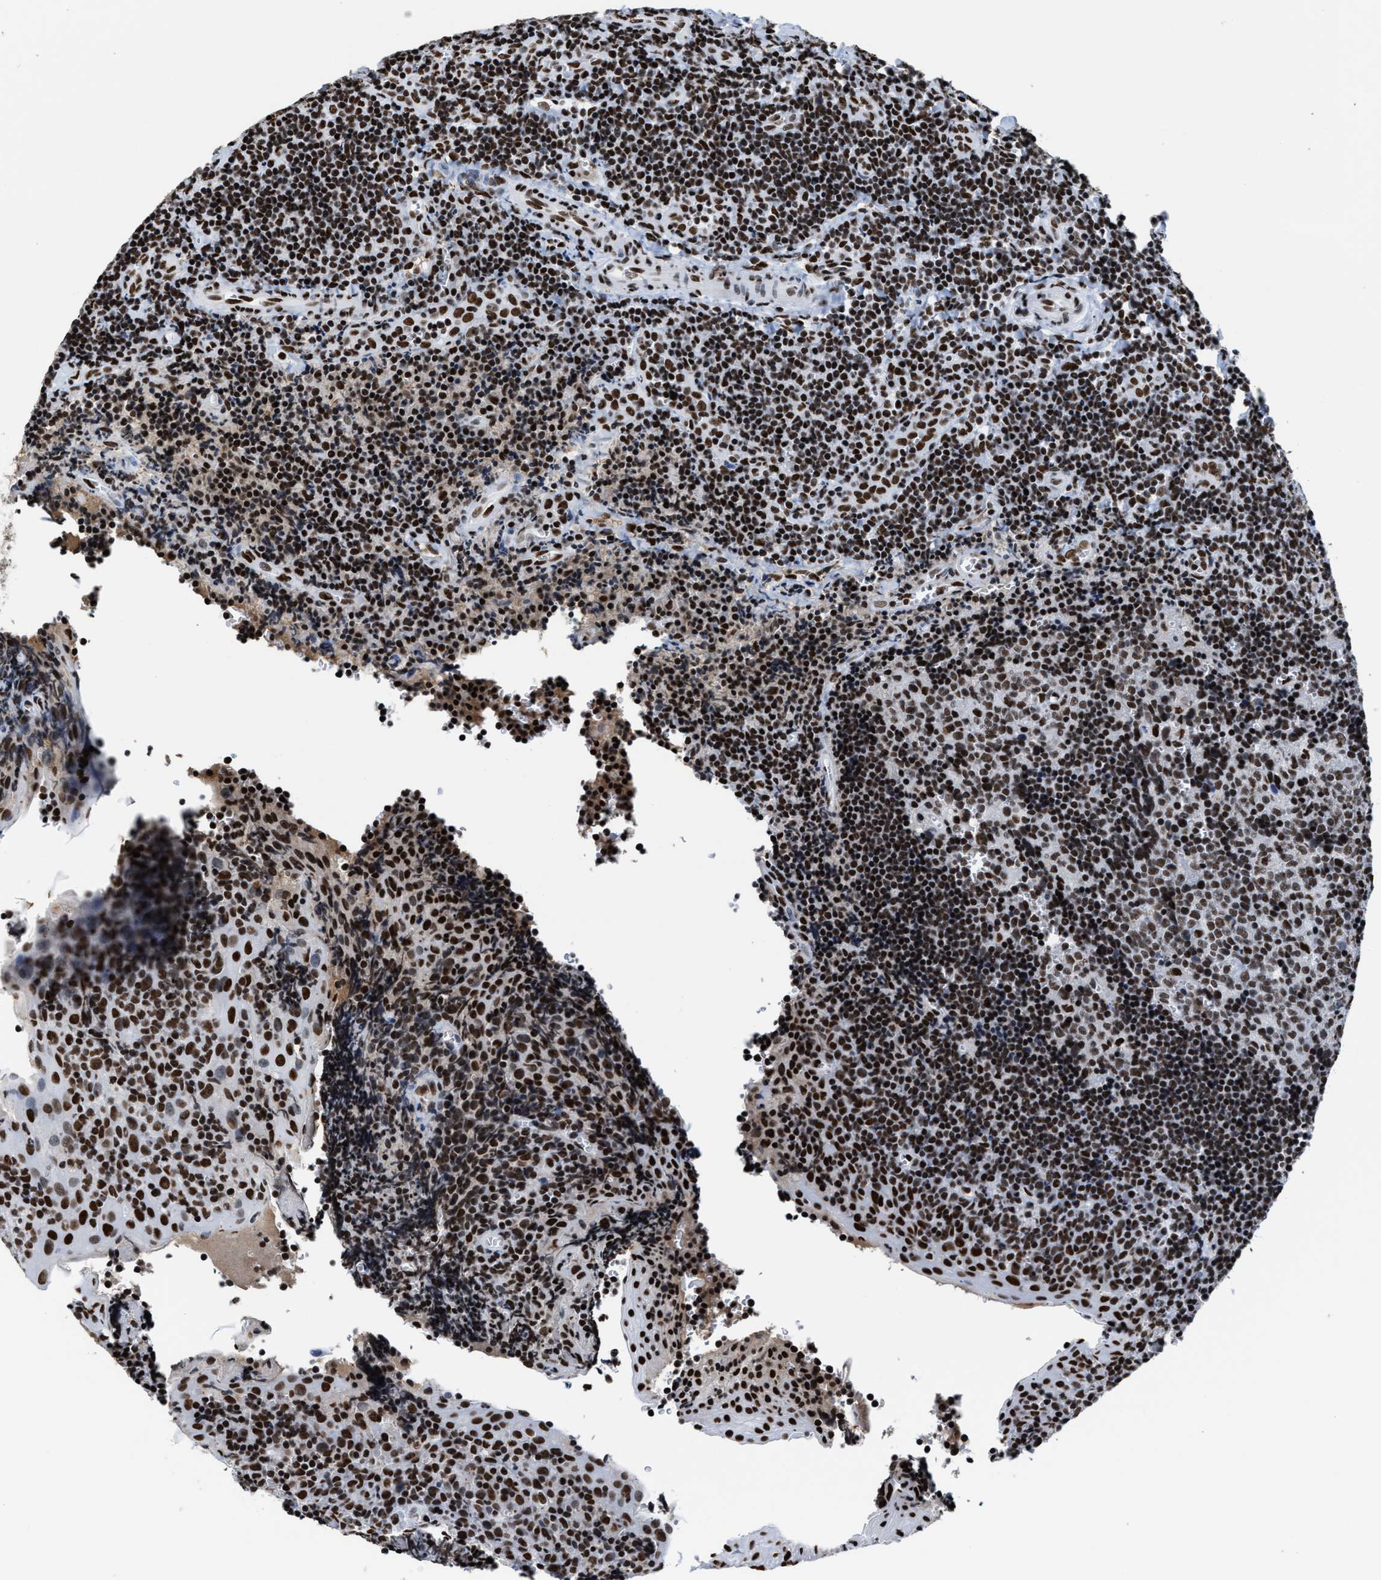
{"staining": {"intensity": "moderate", "quantity": ">75%", "location": "nuclear"}, "tissue": "tonsil", "cell_type": "Germinal center cells", "image_type": "normal", "snomed": [{"axis": "morphology", "description": "Normal tissue, NOS"}, {"axis": "morphology", "description": "Inflammation, NOS"}, {"axis": "topography", "description": "Tonsil"}], "caption": "DAB (3,3'-diaminobenzidine) immunohistochemical staining of unremarkable human tonsil reveals moderate nuclear protein positivity in approximately >75% of germinal center cells. (Stains: DAB in brown, nuclei in blue, Microscopy: brightfield microscopy at high magnification).", "gene": "SMARCC2", "patient": {"sex": "female", "age": 31}}